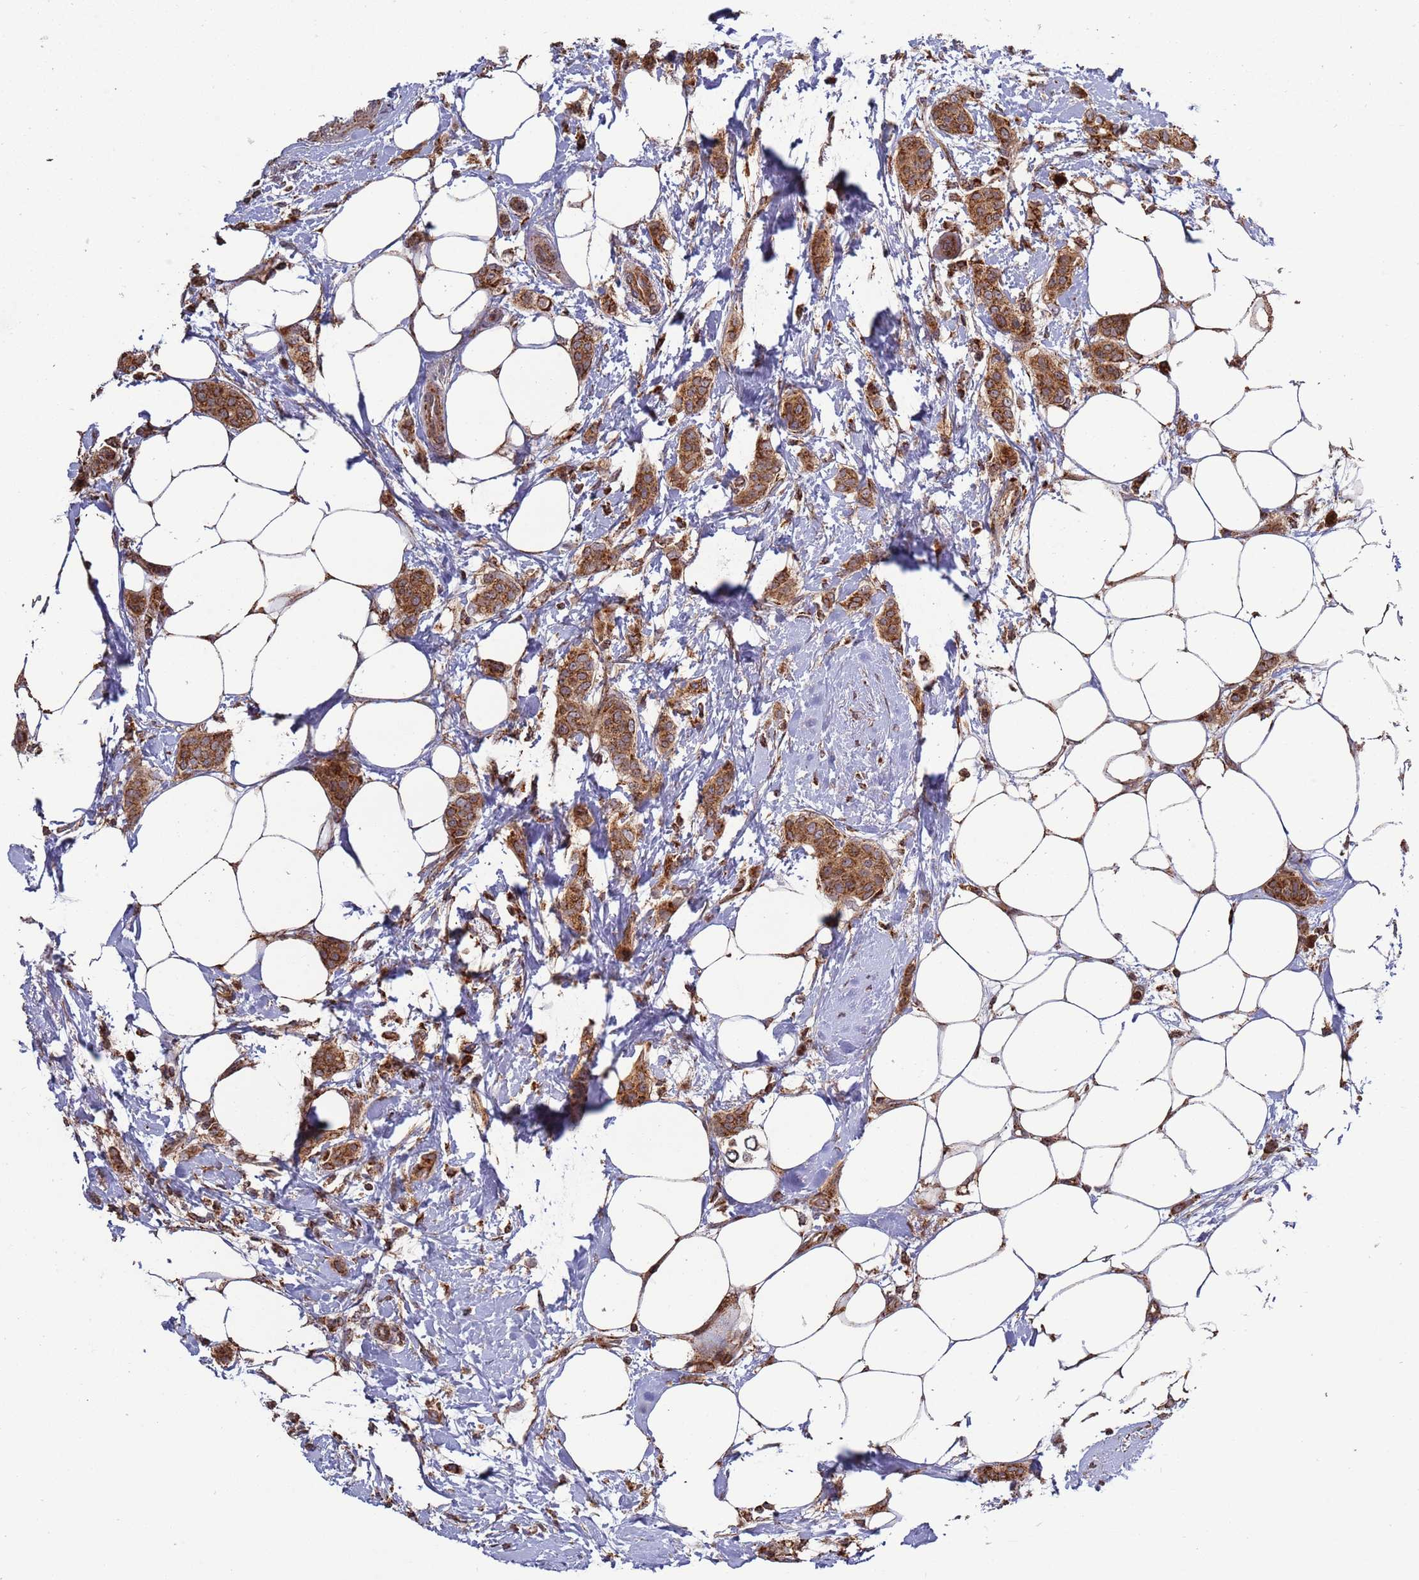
{"staining": {"intensity": "moderate", "quantity": ">75%", "location": "cytoplasmic/membranous"}, "tissue": "breast cancer", "cell_type": "Tumor cells", "image_type": "cancer", "snomed": [{"axis": "morphology", "description": "Duct carcinoma"}, {"axis": "topography", "description": "Breast"}], "caption": "Immunohistochemistry (IHC) micrograph of breast cancer (infiltrating ductal carcinoma) stained for a protein (brown), which exhibits medium levels of moderate cytoplasmic/membranous staining in about >75% of tumor cells.", "gene": "RCOR2", "patient": {"sex": "female", "age": 72}}